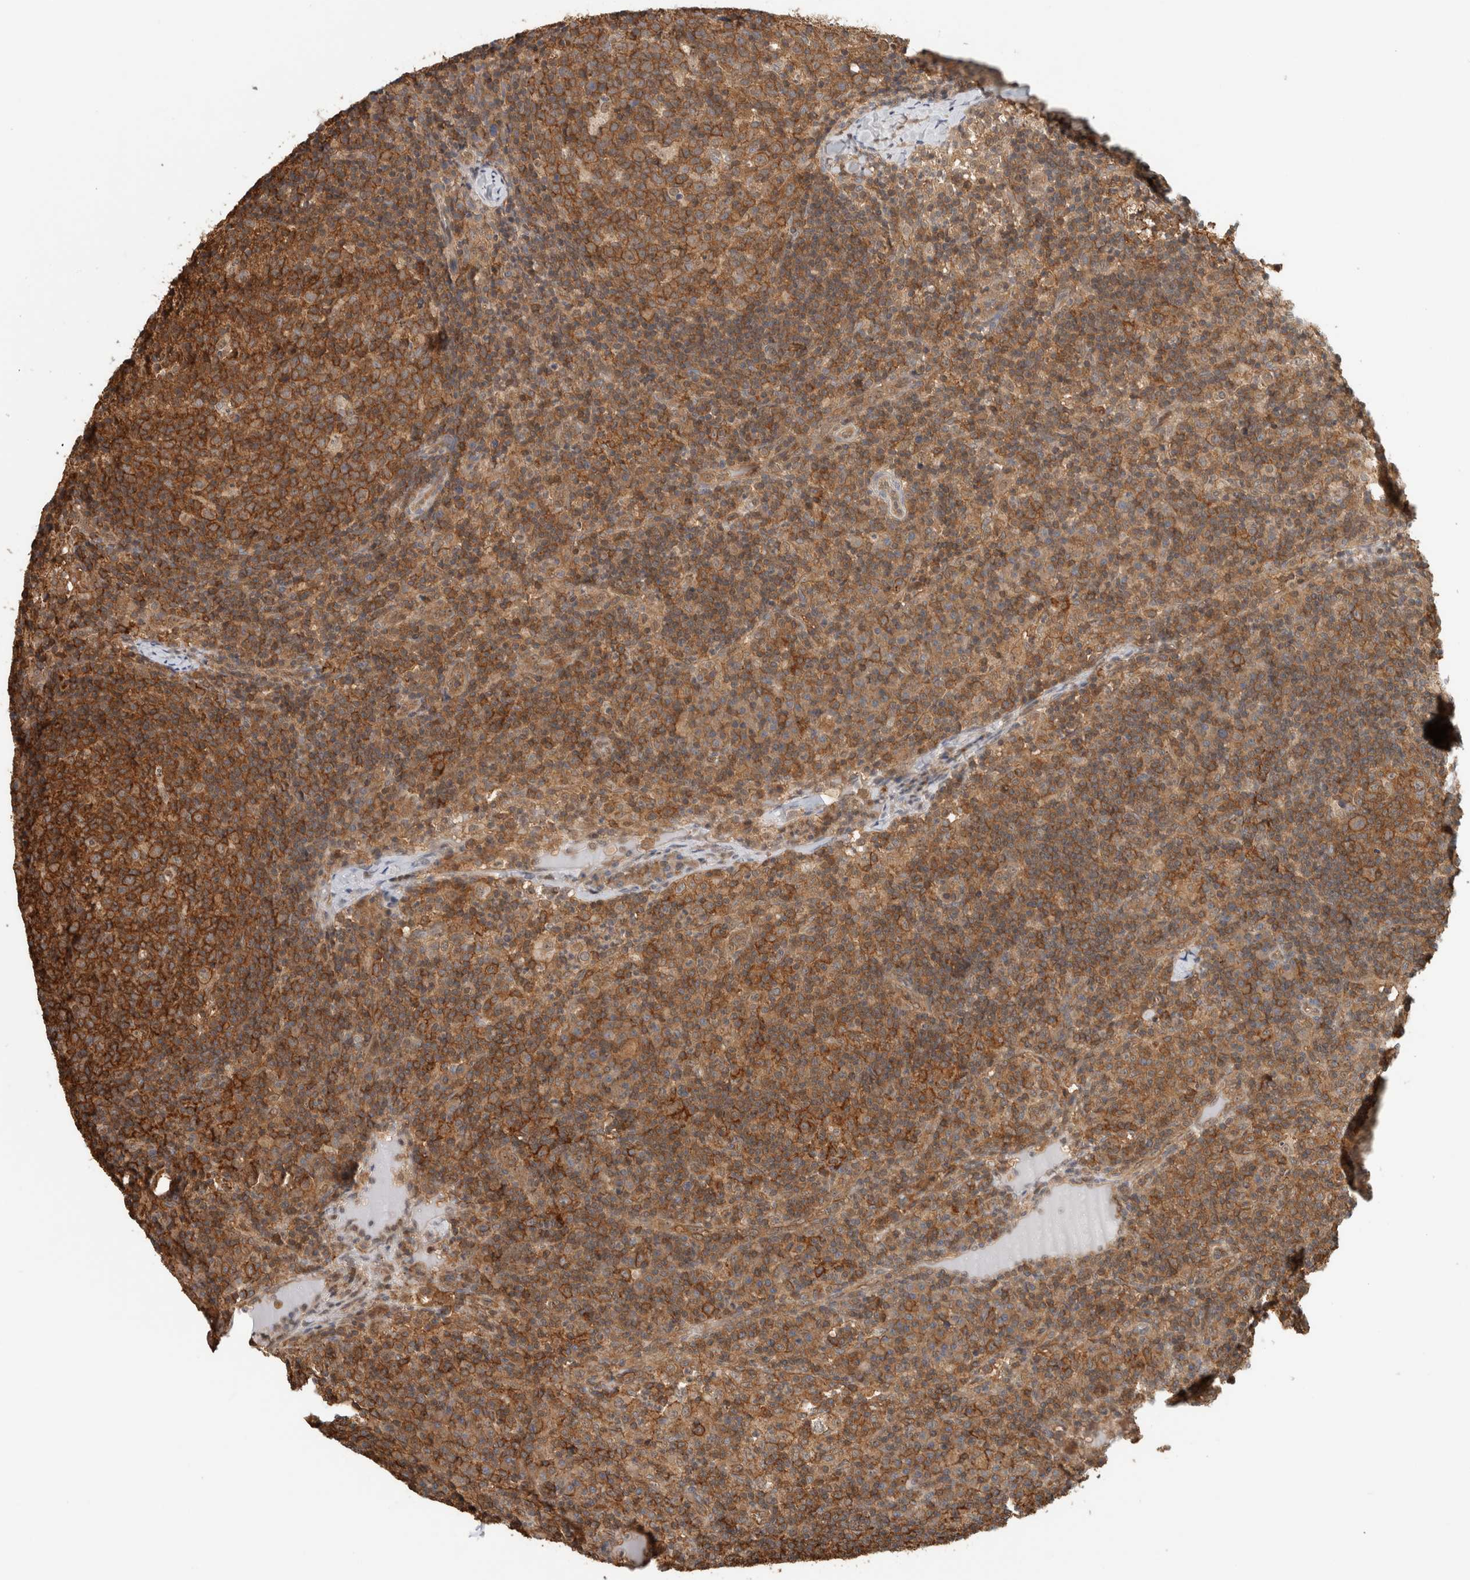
{"staining": {"intensity": "strong", "quantity": ">75%", "location": "cytoplasmic/membranous"}, "tissue": "lymph node", "cell_type": "Germinal center cells", "image_type": "normal", "snomed": [{"axis": "morphology", "description": "Normal tissue, NOS"}, {"axis": "morphology", "description": "Inflammation, NOS"}, {"axis": "topography", "description": "Lymph node"}], "caption": "Lymph node stained with a brown dye displays strong cytoplasmic/membranous positive expression in approximately >75% of germinal center cells.", "gene": "PFDN4", "patient": {"sex": "male", "age": 55}}